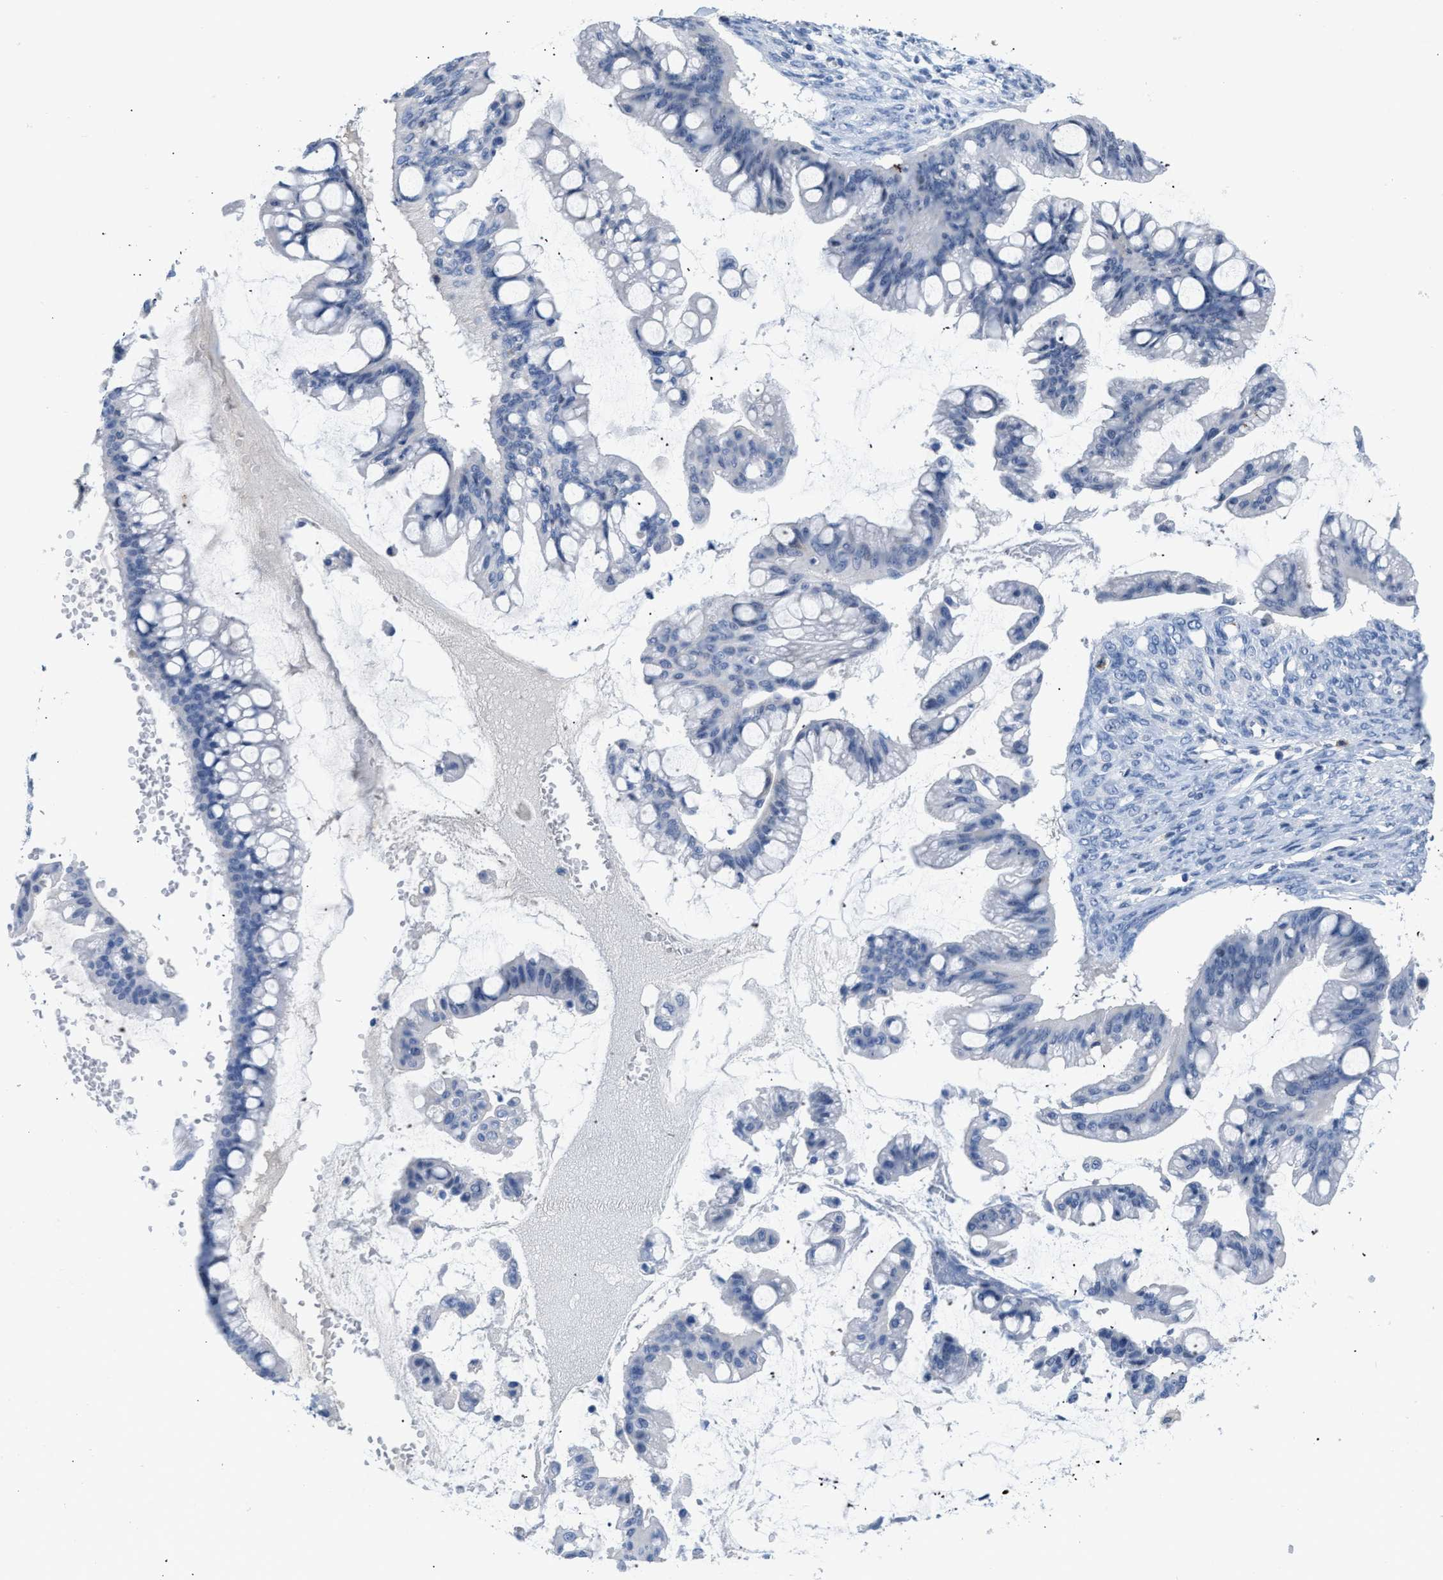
{"staining": {"intensity": "negative", "quantity": "none", "location": "none"}, "tissue": "ovarian cancer", "cell_type": "Tumor cells", "image_type": "cancer", "snomed": [{"axis": "morphology", "description": "Cystadenocarcinoma, mucinous, NOS"}, {"axis": "topography", "description": "Ovary"}], "caption": "Tumor cells are negative for protein expression in human mucinous cystadenocarcinoma (ovarian). (DAB IHC with hematoxylin counter stain).", "gene": "BOLL", "patient": {"sex": "female", "age": 73}}